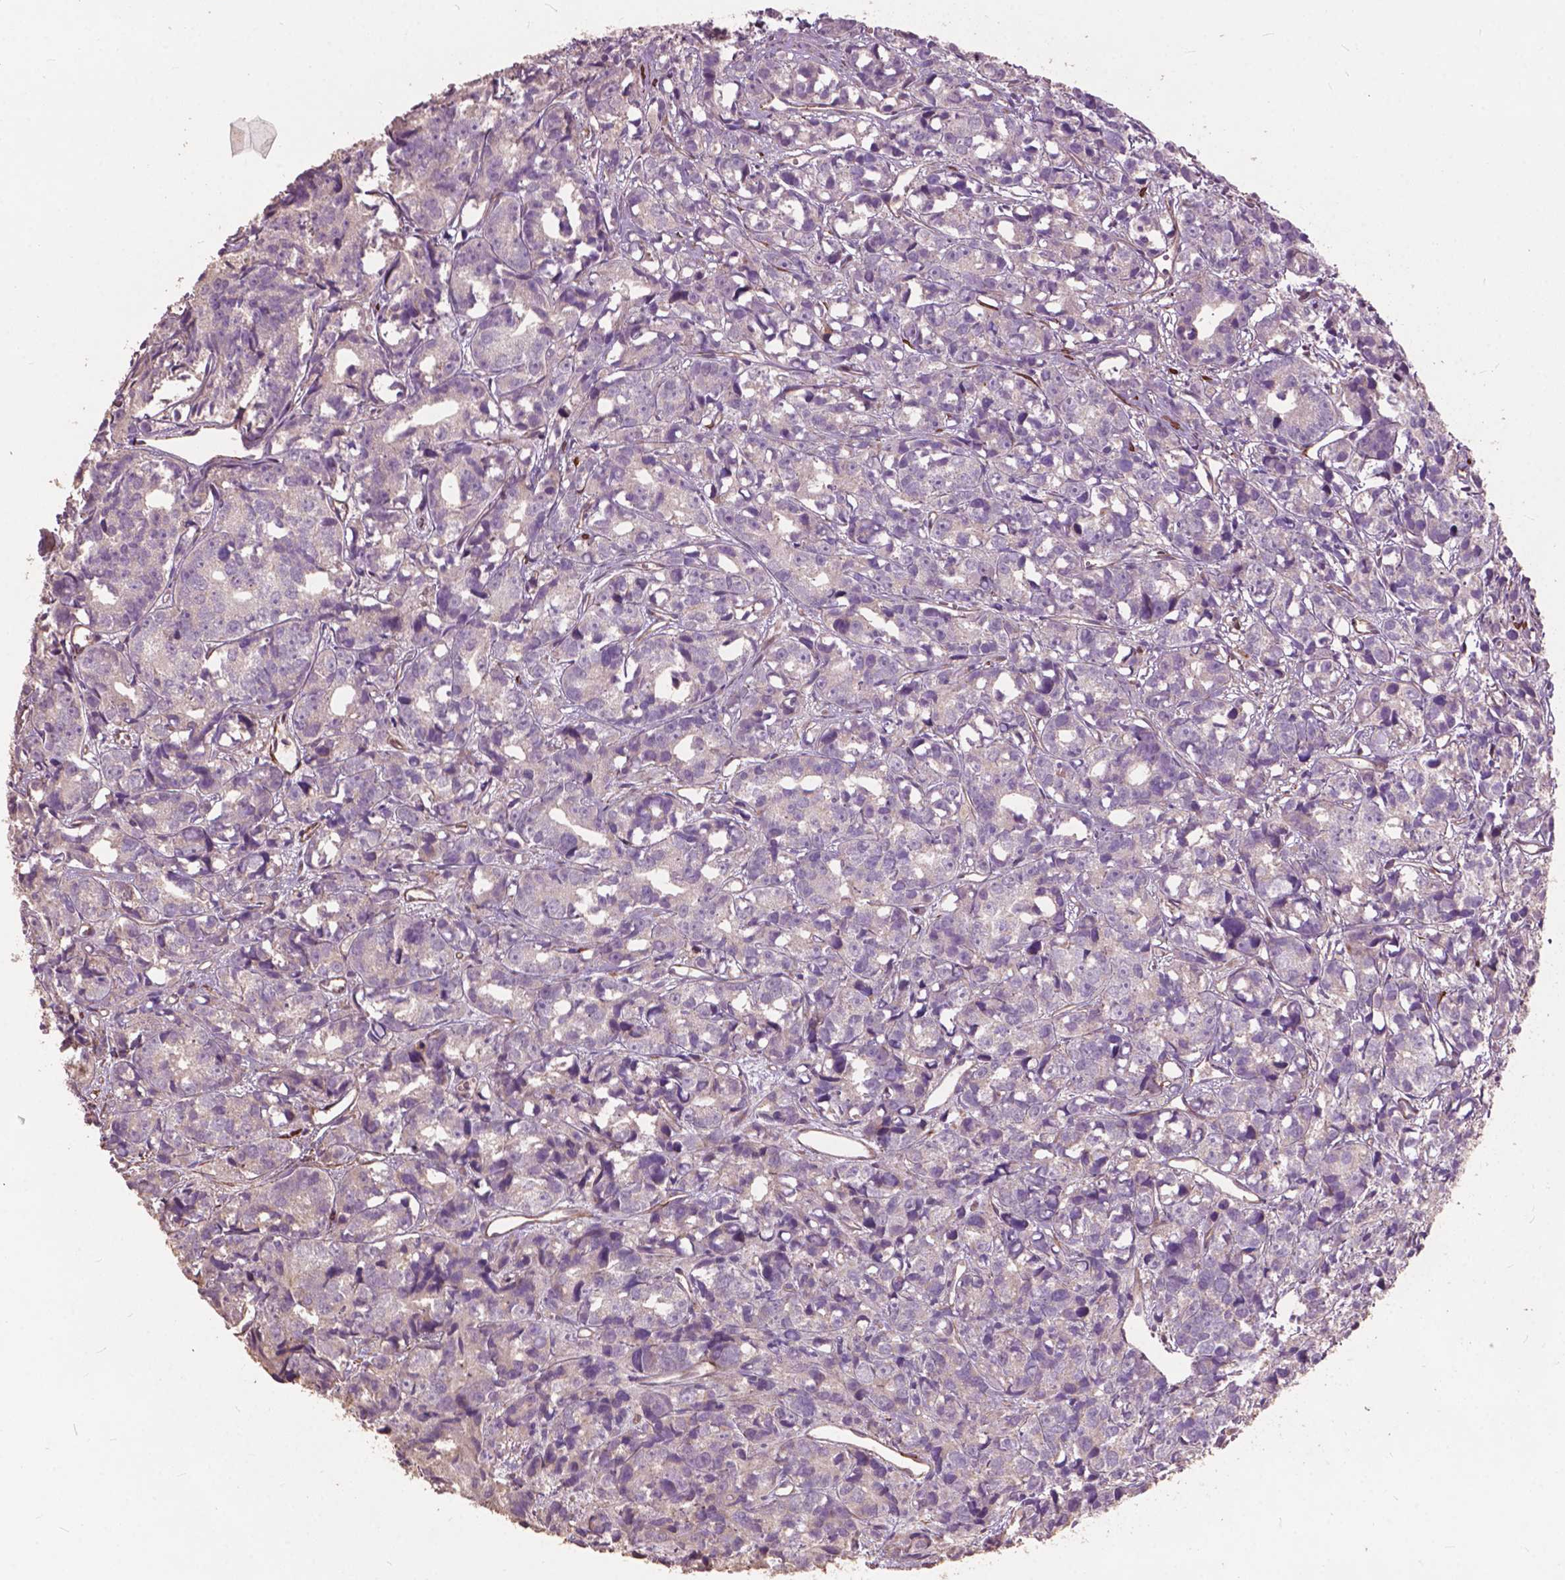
{"staining": {"intensity": "negative", "quantity": "none", "location": "none"}, "tissue": "prostate cancer", "cell_type": "Tumor cells", "image_type": "cancer", "snomed": [{"axis": "morphology", "description": "Adenocarcinoma, High grade"}, {"axis": "topography", "description": "Prostate"}], "caption": "The immunohistochemistry micrograph has no significant positivity in tumor cells of prostate cancer tissue.", "gene": "FNIP1", "patient": {"sex": "male", "age": 77}}